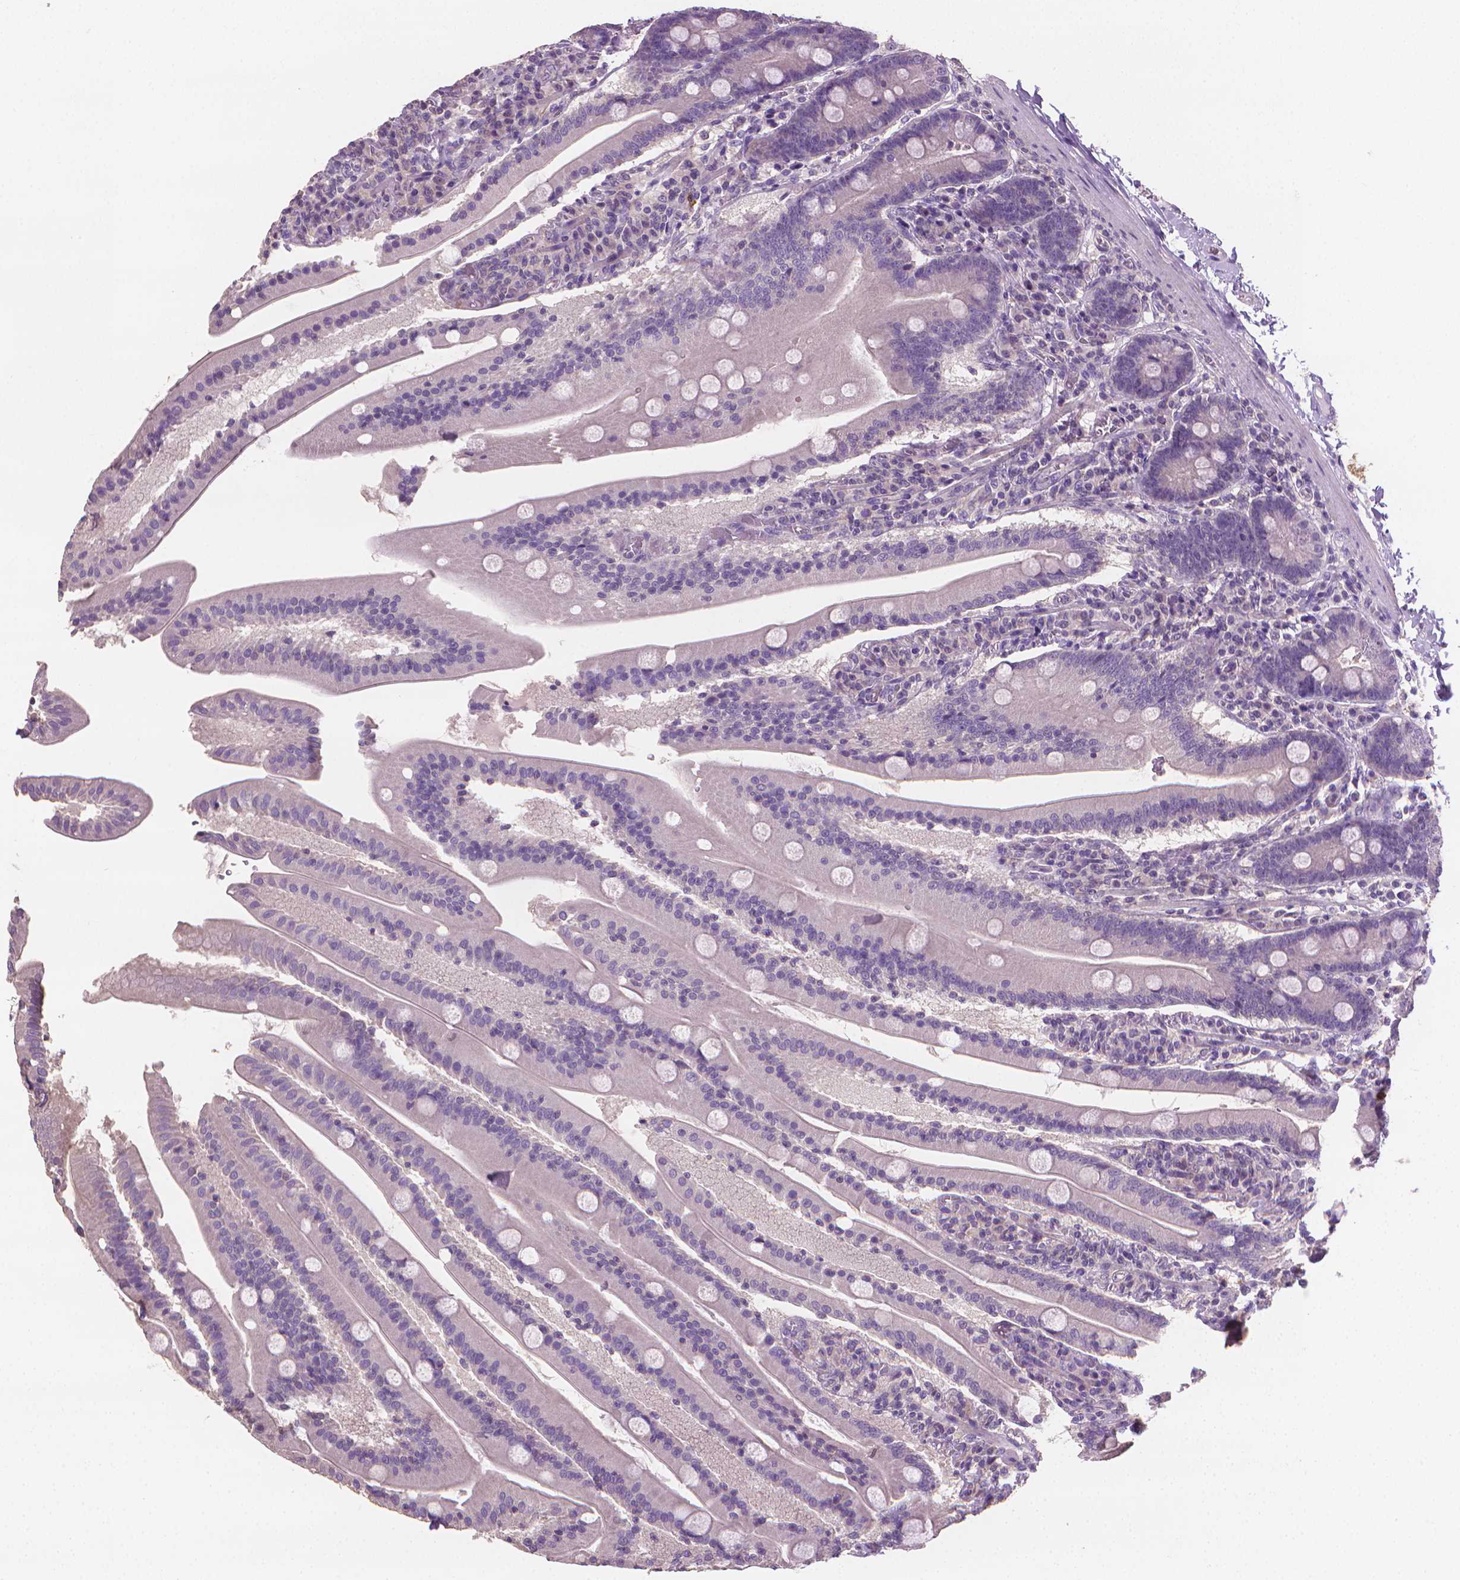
{"staining": {"intensity": "negative", "quantity": "none", "location": "none"}, "tissue": "small intestine", "cell_type": "Glandular cells", "image_type": "normal", "snomed": [{"axis": "morphology", "description": "Normal tissue, NOS"}, {"axis": "topography", "description": "Small intestine"}], "caption": "High power microscopy micrograph of an immunohistochemistry image of unremarkable small intestine, revealing no significant staining in glandular cells. The staining was performed using DAB to visualize the protein expression in brown, while the nuclei were stained in blue with hematoxylin (Magnification: 20x).", "gene": "CATIP", "patient": {"sex": "male", "age": 37}}